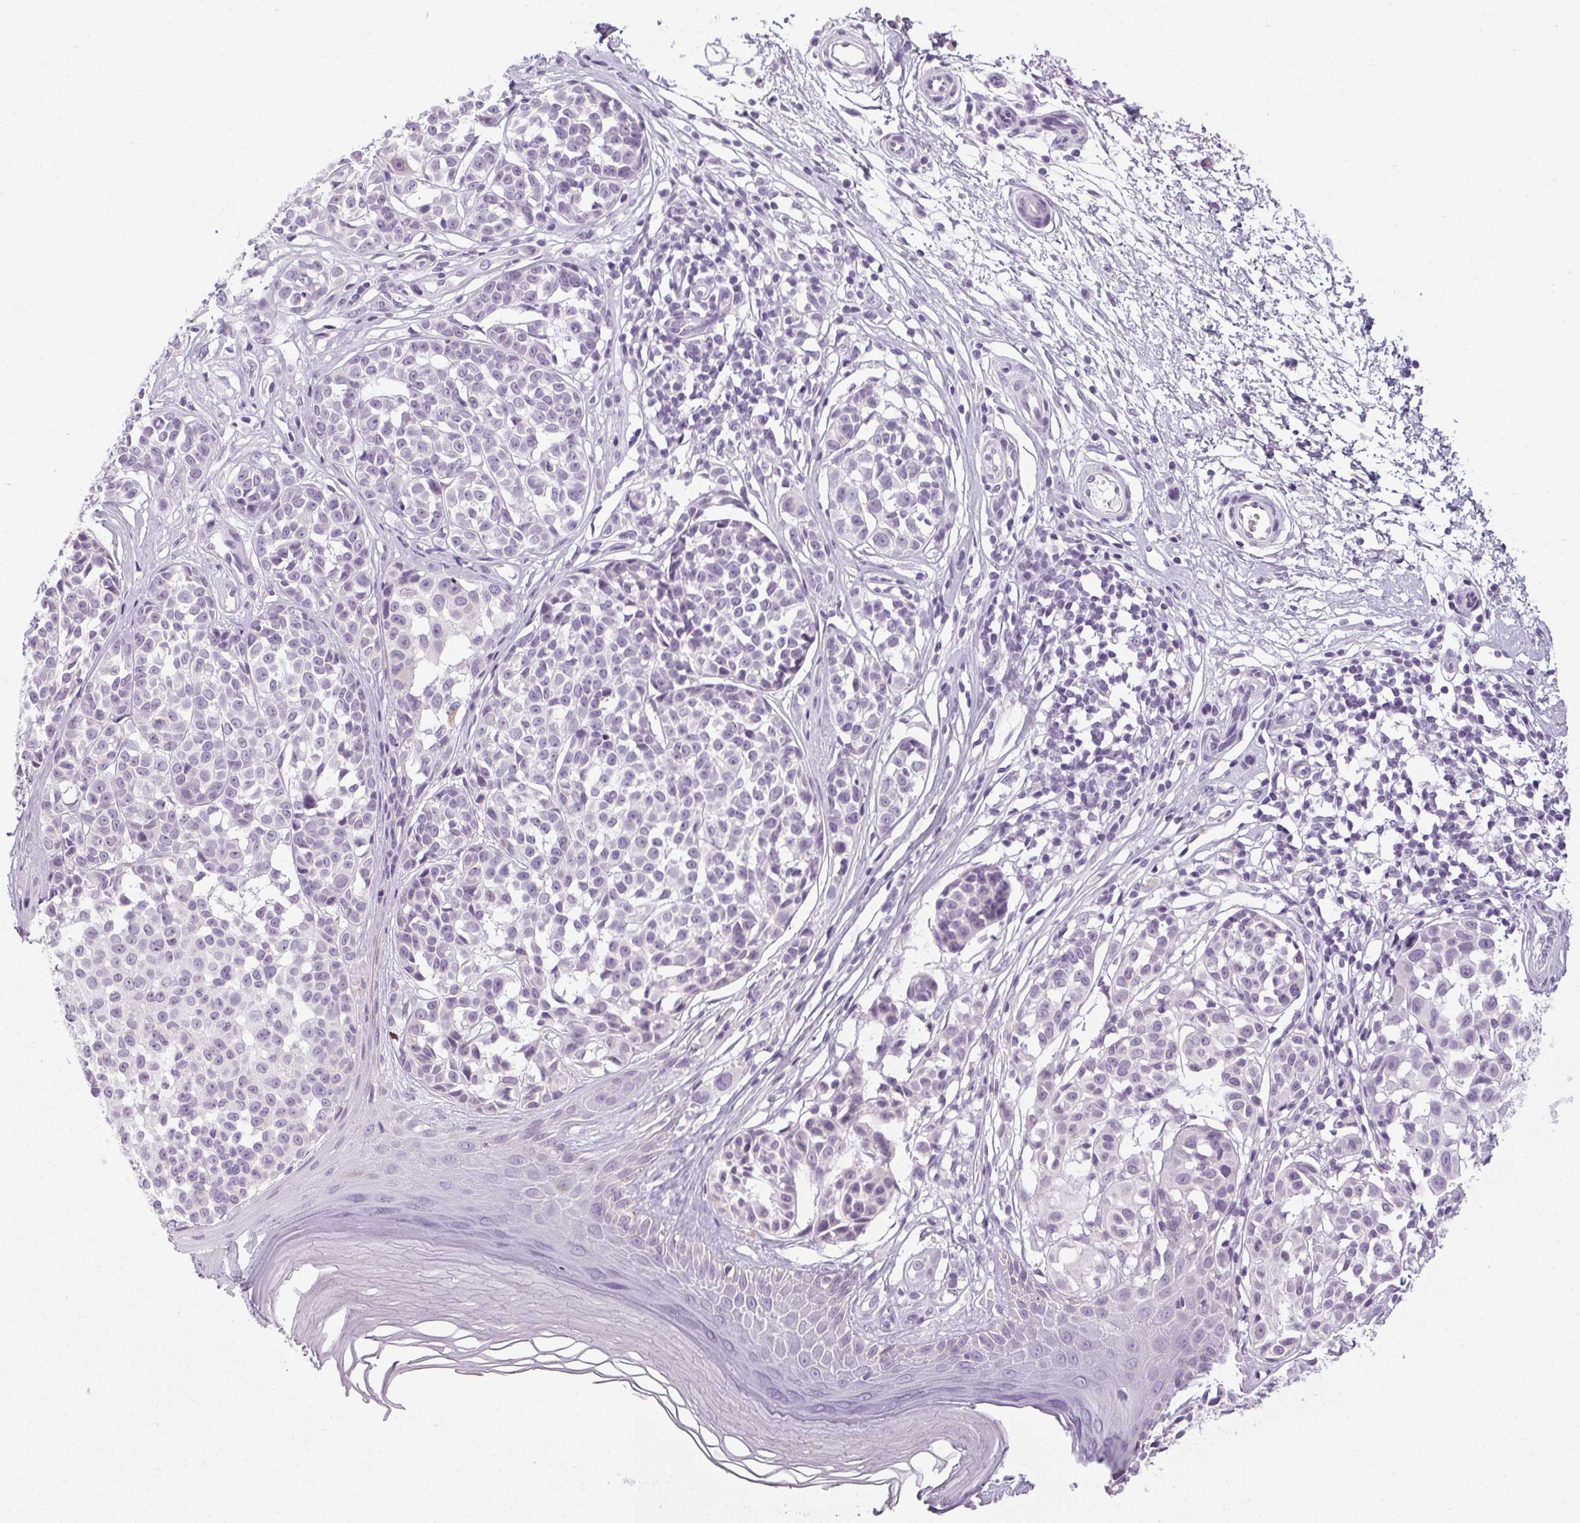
{"staining": {"intensity": "negative", "quantity": "none", "location": "none"}, "tissue": "melanoma", "cell_type": "Tumor cells", "image_type": "cancer", "snomed": [{"axis": "morphology", "description": "Malignant melanoma, NOS"}, {"axis": "topography", "description": "Skin"}], "caption": "DAB immunohistochemical staining of malignant melanoma exhibits no significant expression in tumor cells.", "gene": "POMC", "patient": {"sex": "female", "age": 90}}